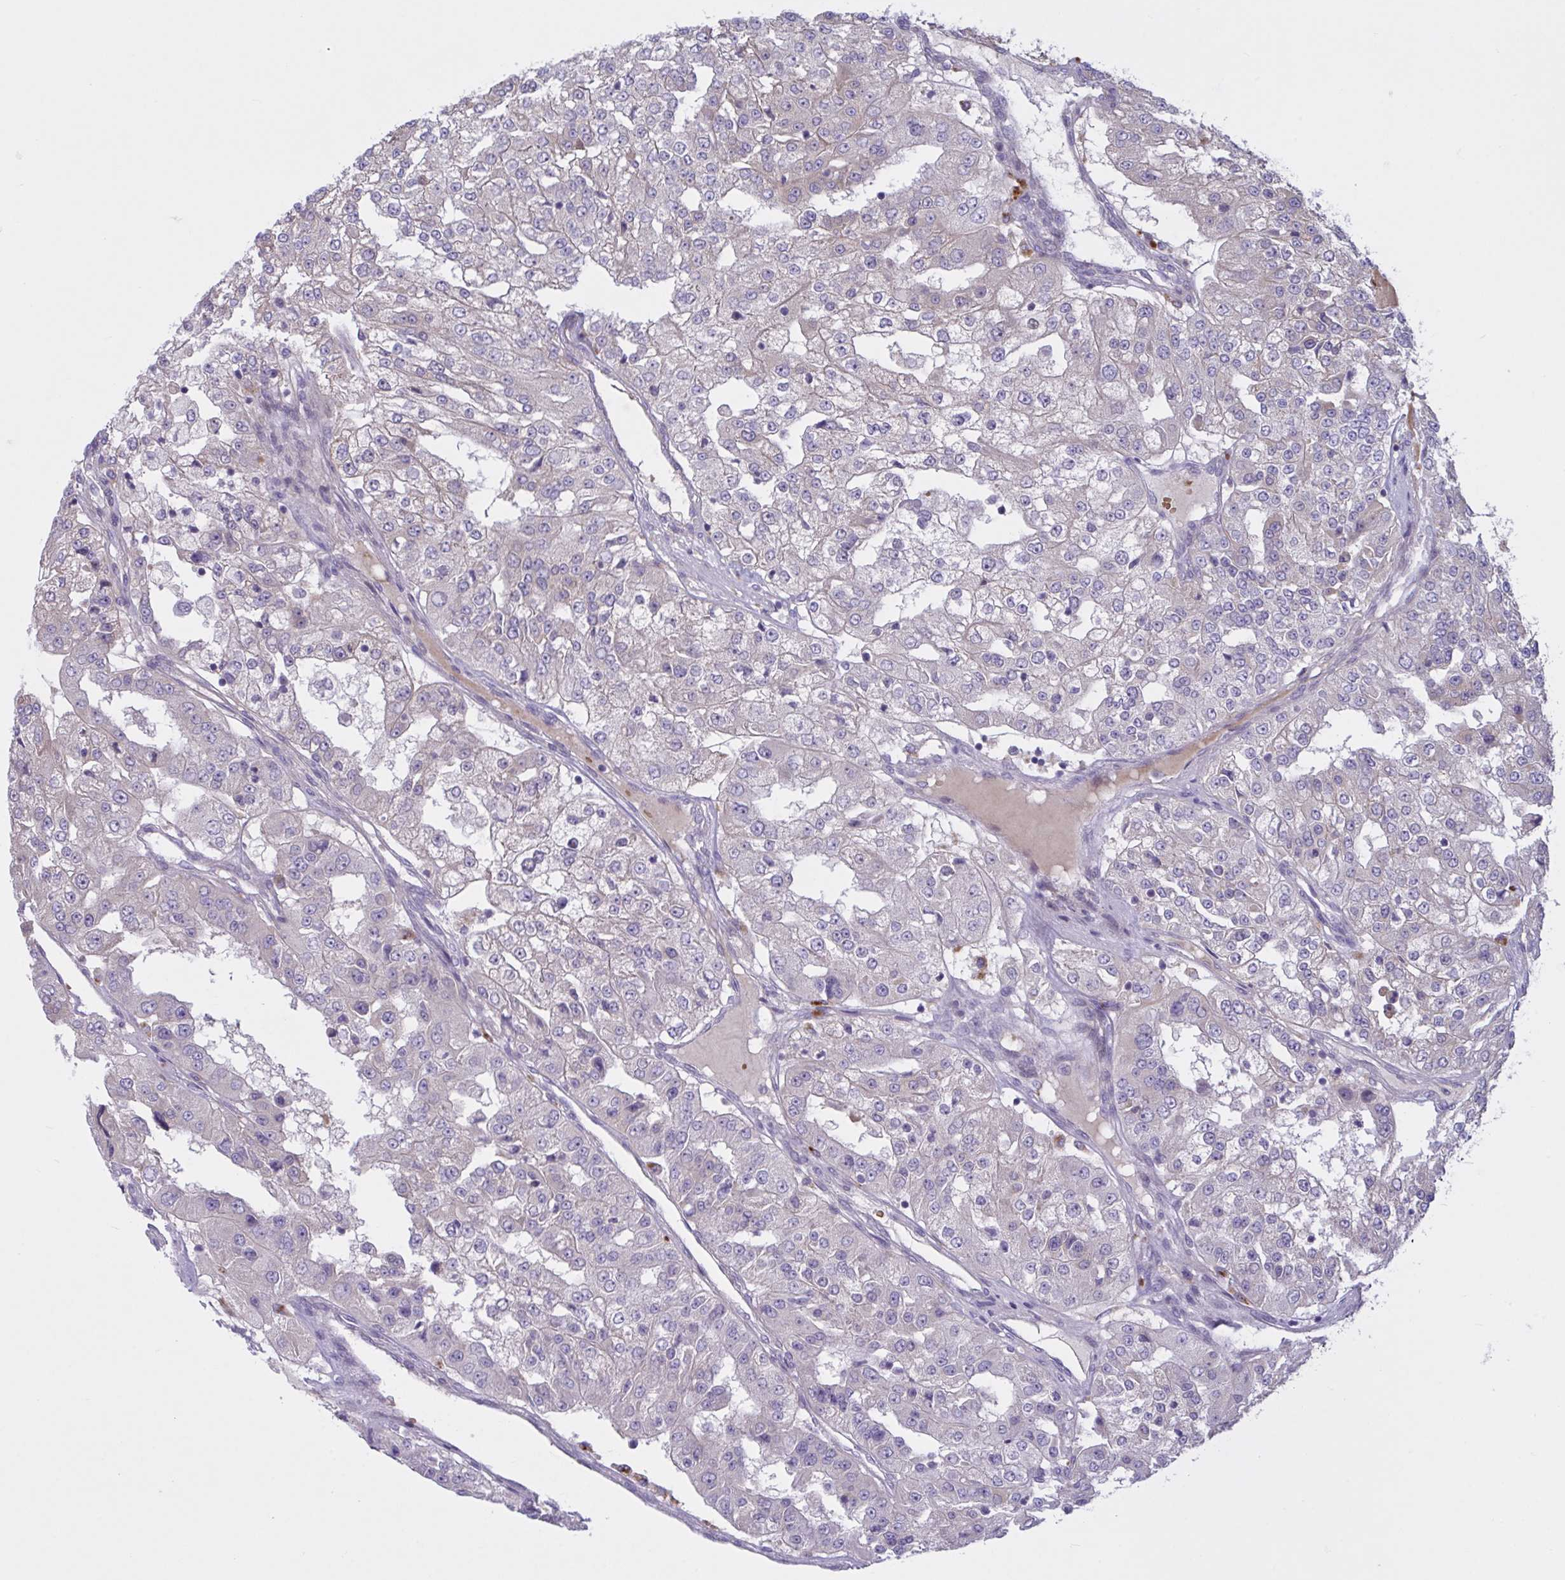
{"staining": {"intensity": "negative", "quantity": "none", "location": "none"}, "tissue": "renal cancer", "cell_type": "Tumor cells", "image_type": "cancer", "snomed": [{"axis": "morphology", "description": "Adenocarcinoma, NOS"}, {"axis": "topography", "description": "Kidney"}], "caption": "Tumor cells are negative for protein expression in human adenocarcinoma (renal).", "gene": "VWC2", "patient": {"sex": "female", "age": 63}}